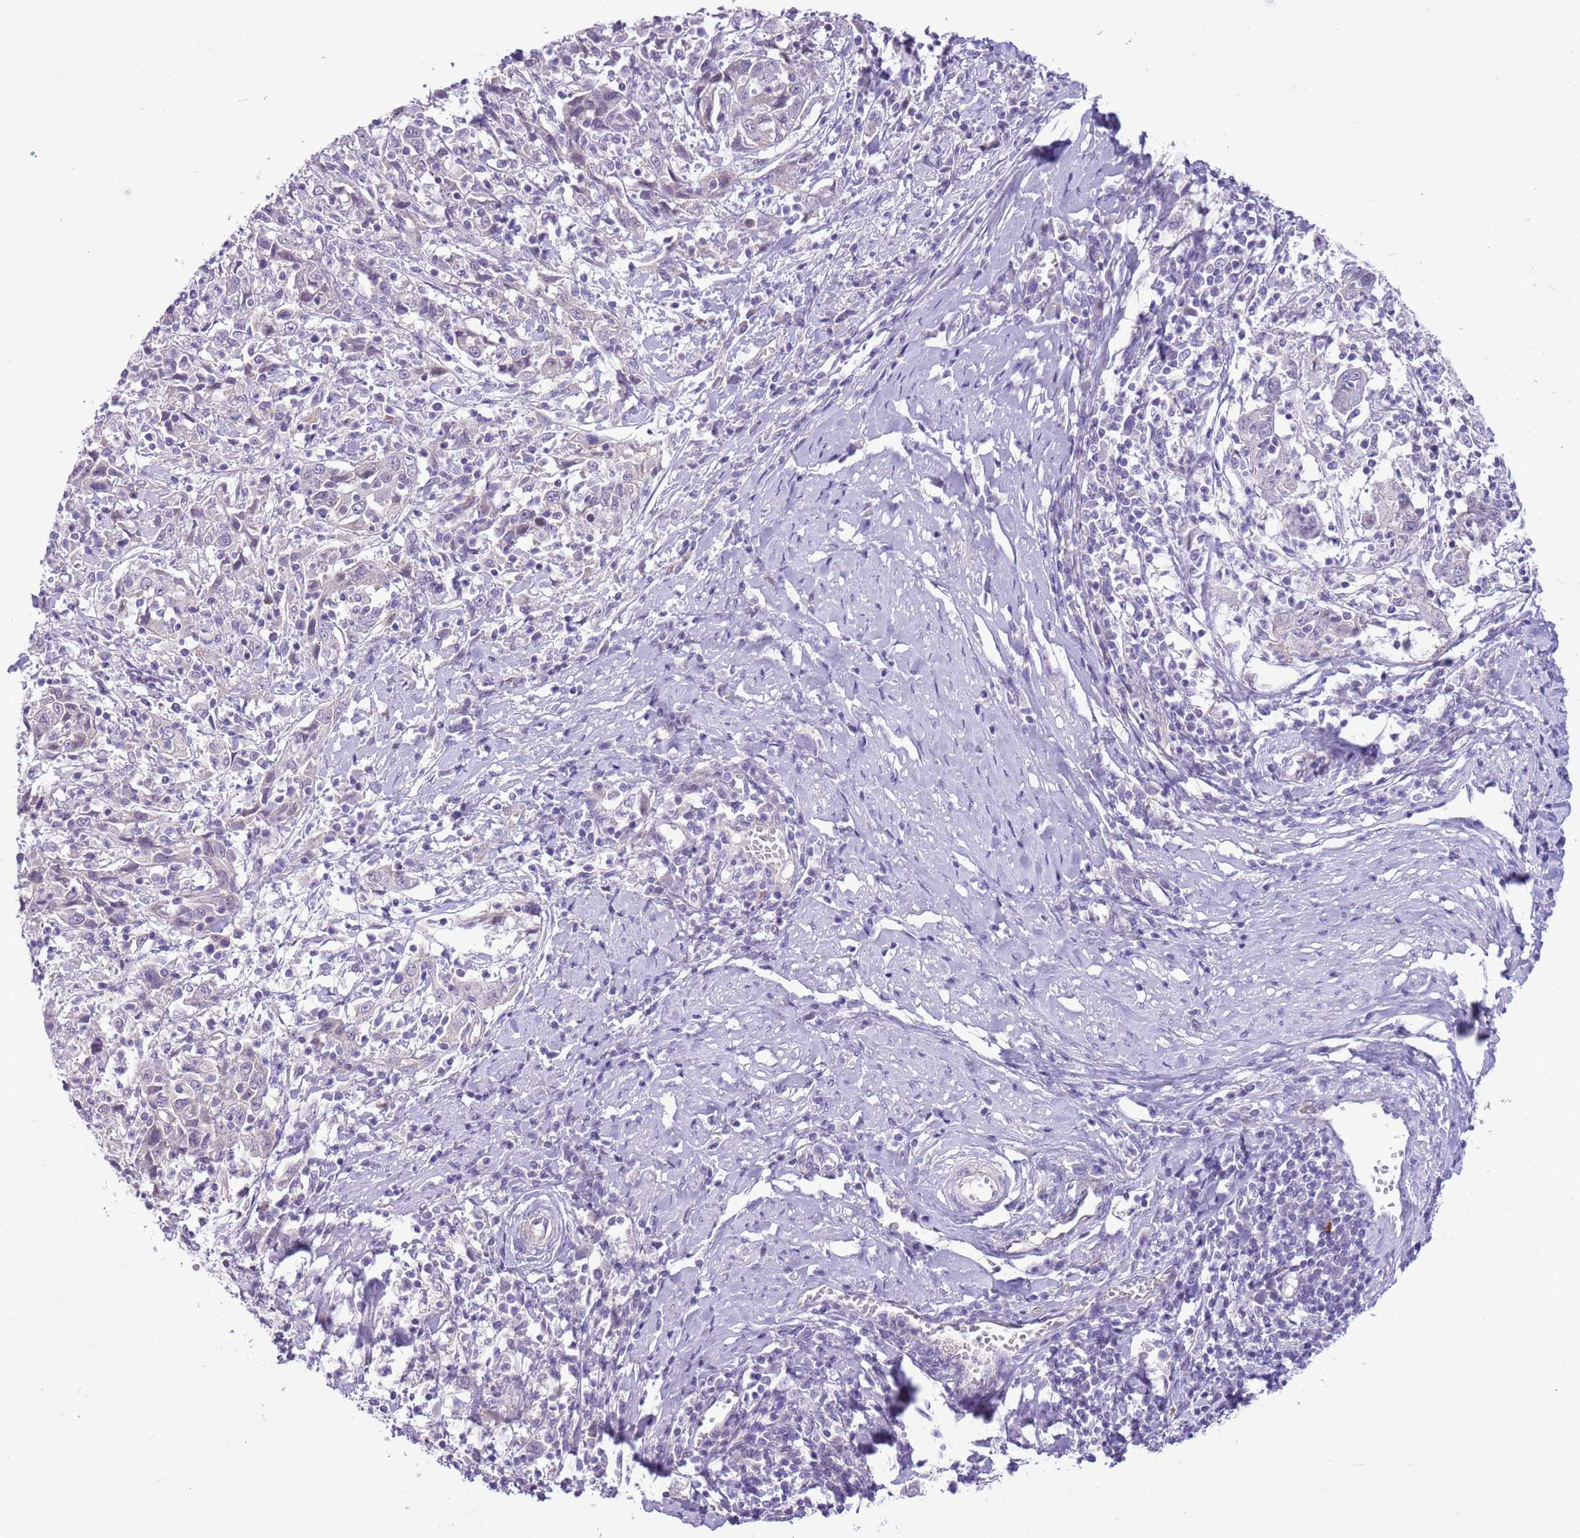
{"staining": {"intensity": "negative", "quantity": "none", "location": "none"}, "tissue": "cervical cancer", "cell_type": "Tumor cells", "image_type": "cancer", "snomed": [{"axis": "morphology", "description": "Squamous cell carcinoma, NOS"}, {"axis": "topography", "description": "Cervix"}], "caption": "IHC histopathology image of human cervical cancer (squamous cell carcinoma) stained for a protein (brown), which demonstrates no staining in tumor cells.", "gene": "PARP8", "patient": {"sex": "female", "age": 46}}